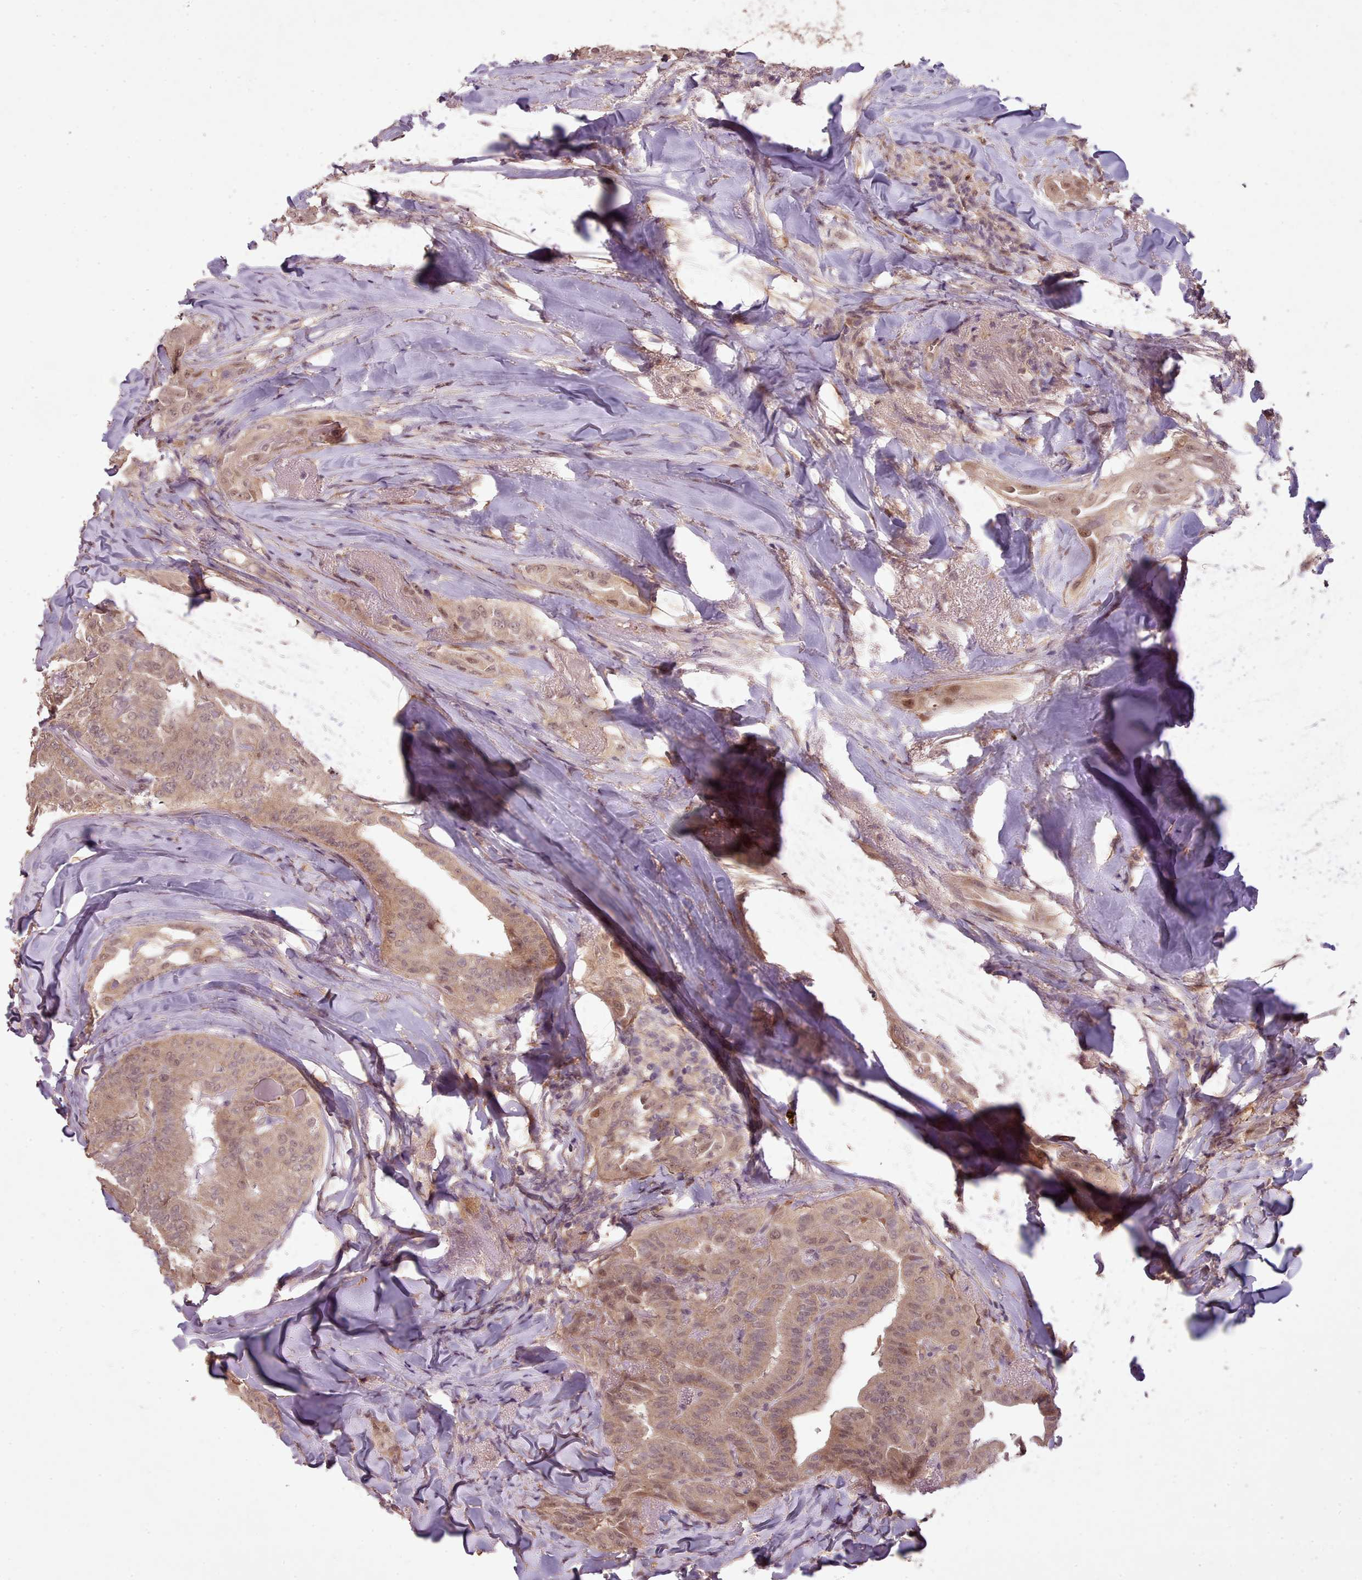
{"staining": {"intensity": "moderate", "quantity": "<25%", "location": "cytoplasmic/membranous,nuclear"}, "tissue": "thyroid cancer", "cell_type": "Tumor cells", "image_type": "cancer", "snomed": [{"axis": "morphology", "description": "Papillary adenocarcinoma, NOS"}, {"axis": "topography", "description": "Thyroid gland"}], "caption": "Immunohistochemical staining of human thyroid cancer (papillary adenocarcinoma) demonstrates low levels of moderate cytoplasmic/membranous and nuclear expression in about <25% of tumor cells.", "gene": "CDC6", "patient": {"sex": "female", "age": 68}}